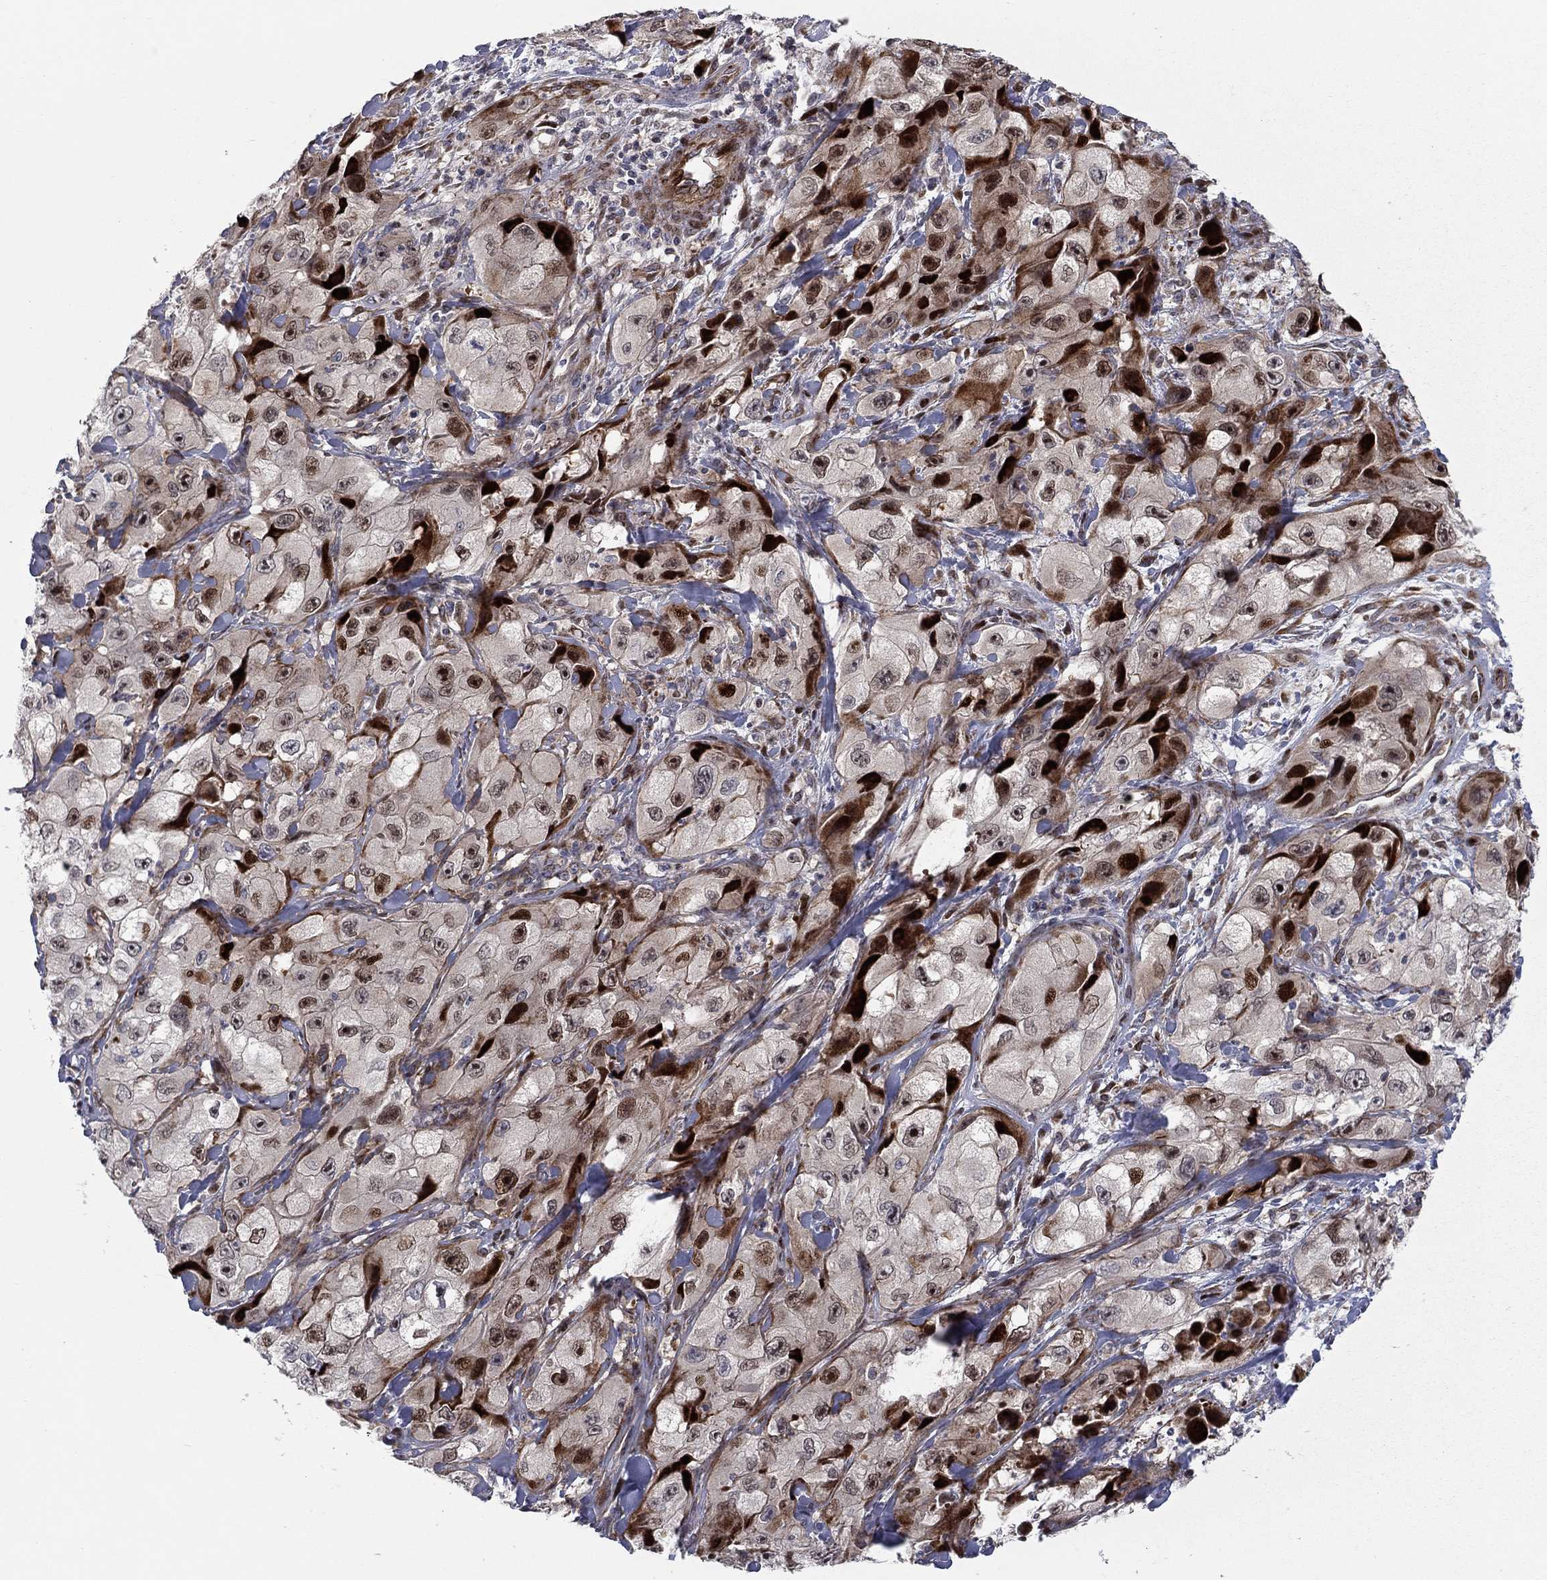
{"staining": {"intensity": "strong", "quantity": "<25%", "location": "cytoplasmic/membranous,nuclear"}, "tissue": "skin cancer", "cell_type": "Tumor cells", "image_type": "cancer", "snomed": [{"axis": "morphology", "description": "Squamous cell carcinoma, NOS"}, {"axis": "topography", "description": "Skin"}, {"axis": "topography", "description": "Subcutis"}], "caption": "The image shows a brown stain indicating the presence of a protein in the cytoplasmic/membranous and nuclear of tumor cells in skin cancer.", "gene": "MIOS", "patient": {"sex": "male", "age": 73}}